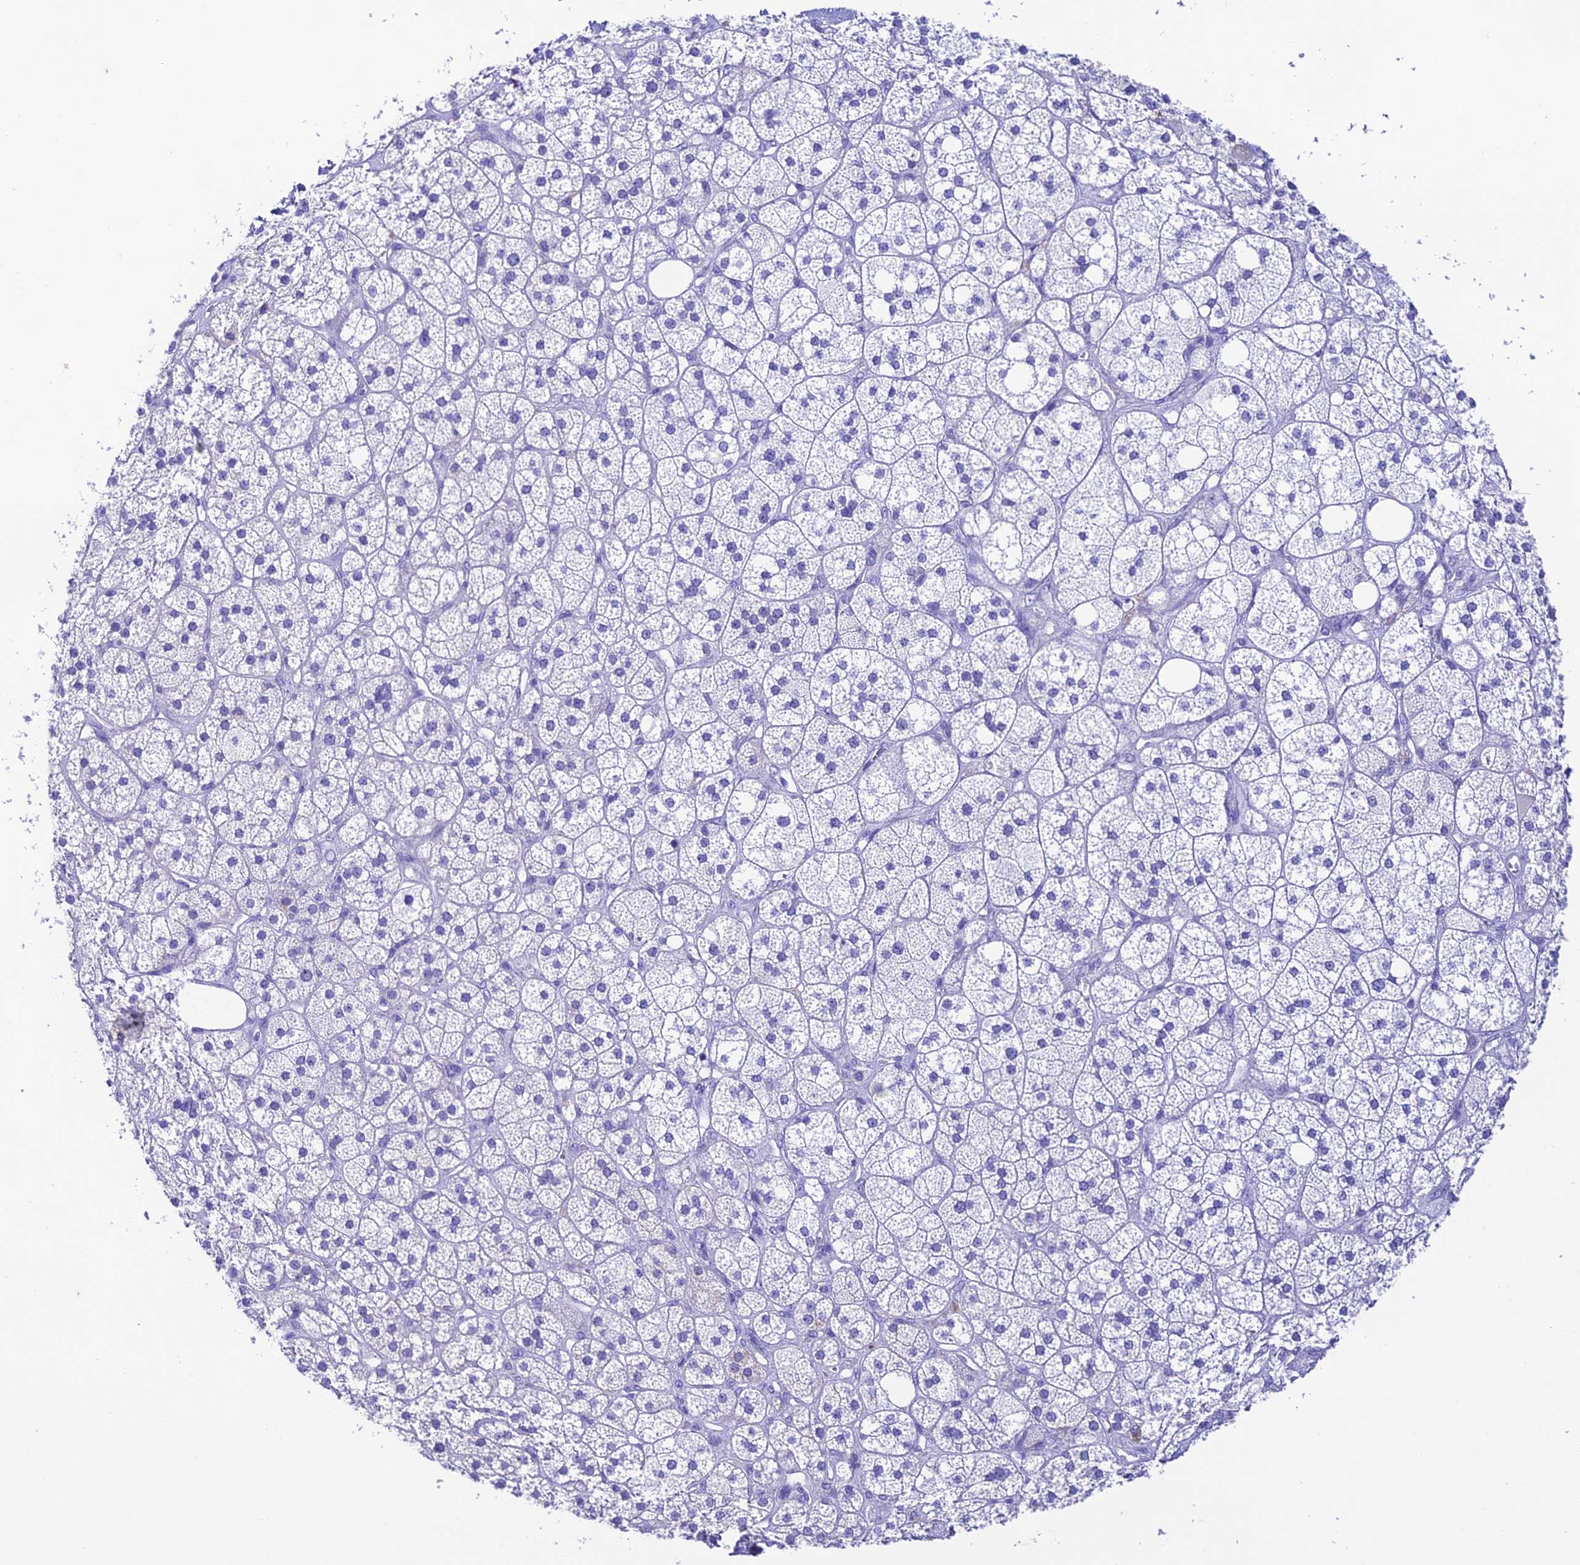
{"staining": {"intensity": "negative", "quantity": "none", "location": "none"}, "tissue": "adrenal gland", "cell_type": "Glandular cells", "image_type": "normal", "snomed": [{"axis": "morphology", "description": "Normal tissue, NOS"}, {"axis": "topography", "description": "Adrenal gland"}], "caption": "A high-resolution photomicrograph shows immunohistochemistry staining of unremarkable adrenal gland, which demonstrates no significant expression in glandular cells.", "gene": "NLRP6", "patient": {"sex": "male", "age": 61}}